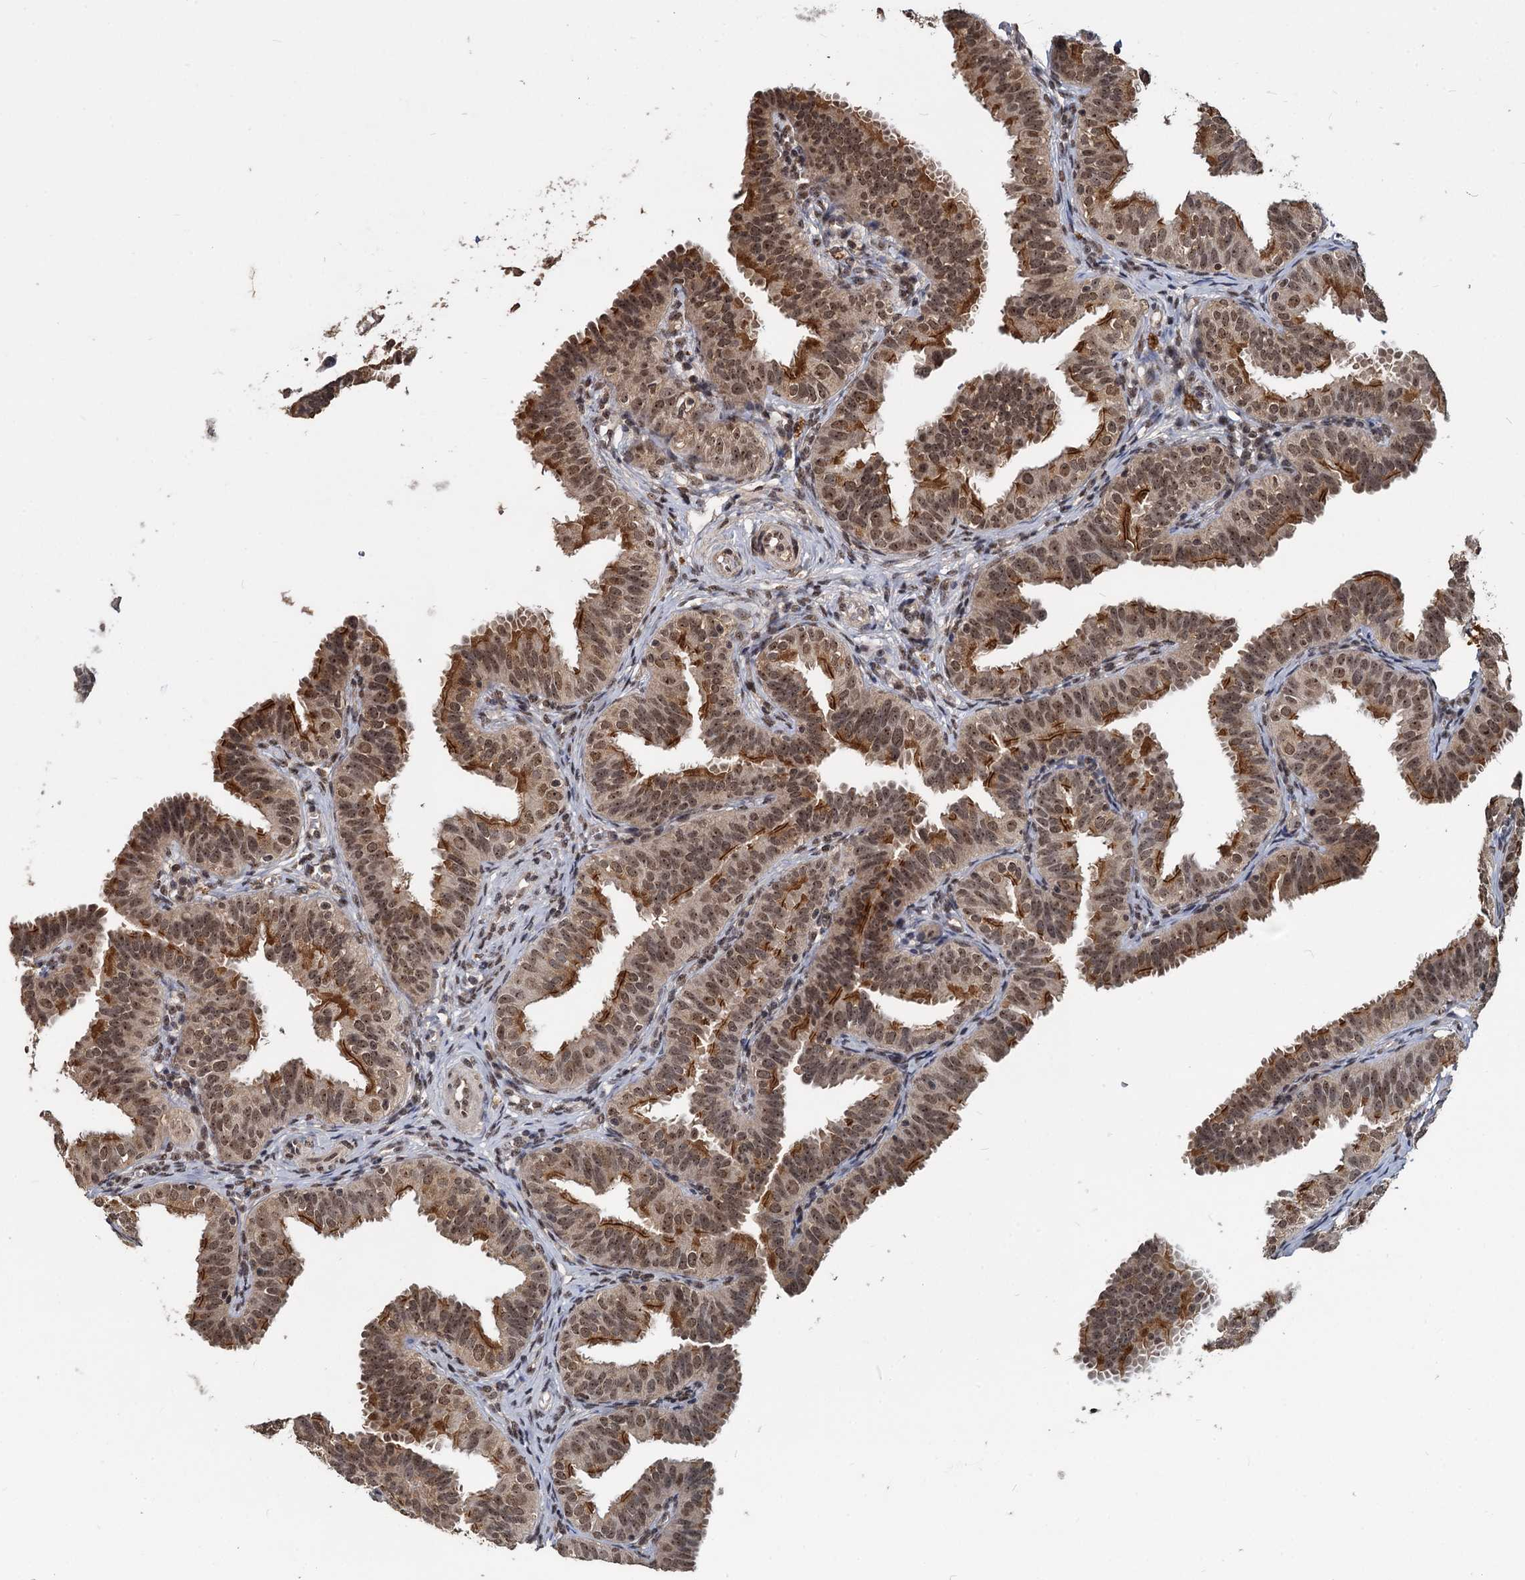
{"staining": {"intensity": "moderate", "quantity": ">75%", "location": "cytoplasmic/membranous,nuclear"}, "tissue": "fallopian tube", "cell_type": "Glandular cells", "image_type": "normal", "snomed": [{"axis": "morphology", "description": "Normal tissue, NOS"}, {"axis": "topography", "description": "Fallopian tube"}], "caption": "DAB (3,3'-diaminobenzidine) immunohistochemical staining of unremarkable human fallopian tube displays moderate cytoplasmic/membranous,nuclear protein staining in about >75% of glandular cells.", "gene": "FAM216B", "patient": {"sex": "female", "age": 35}}